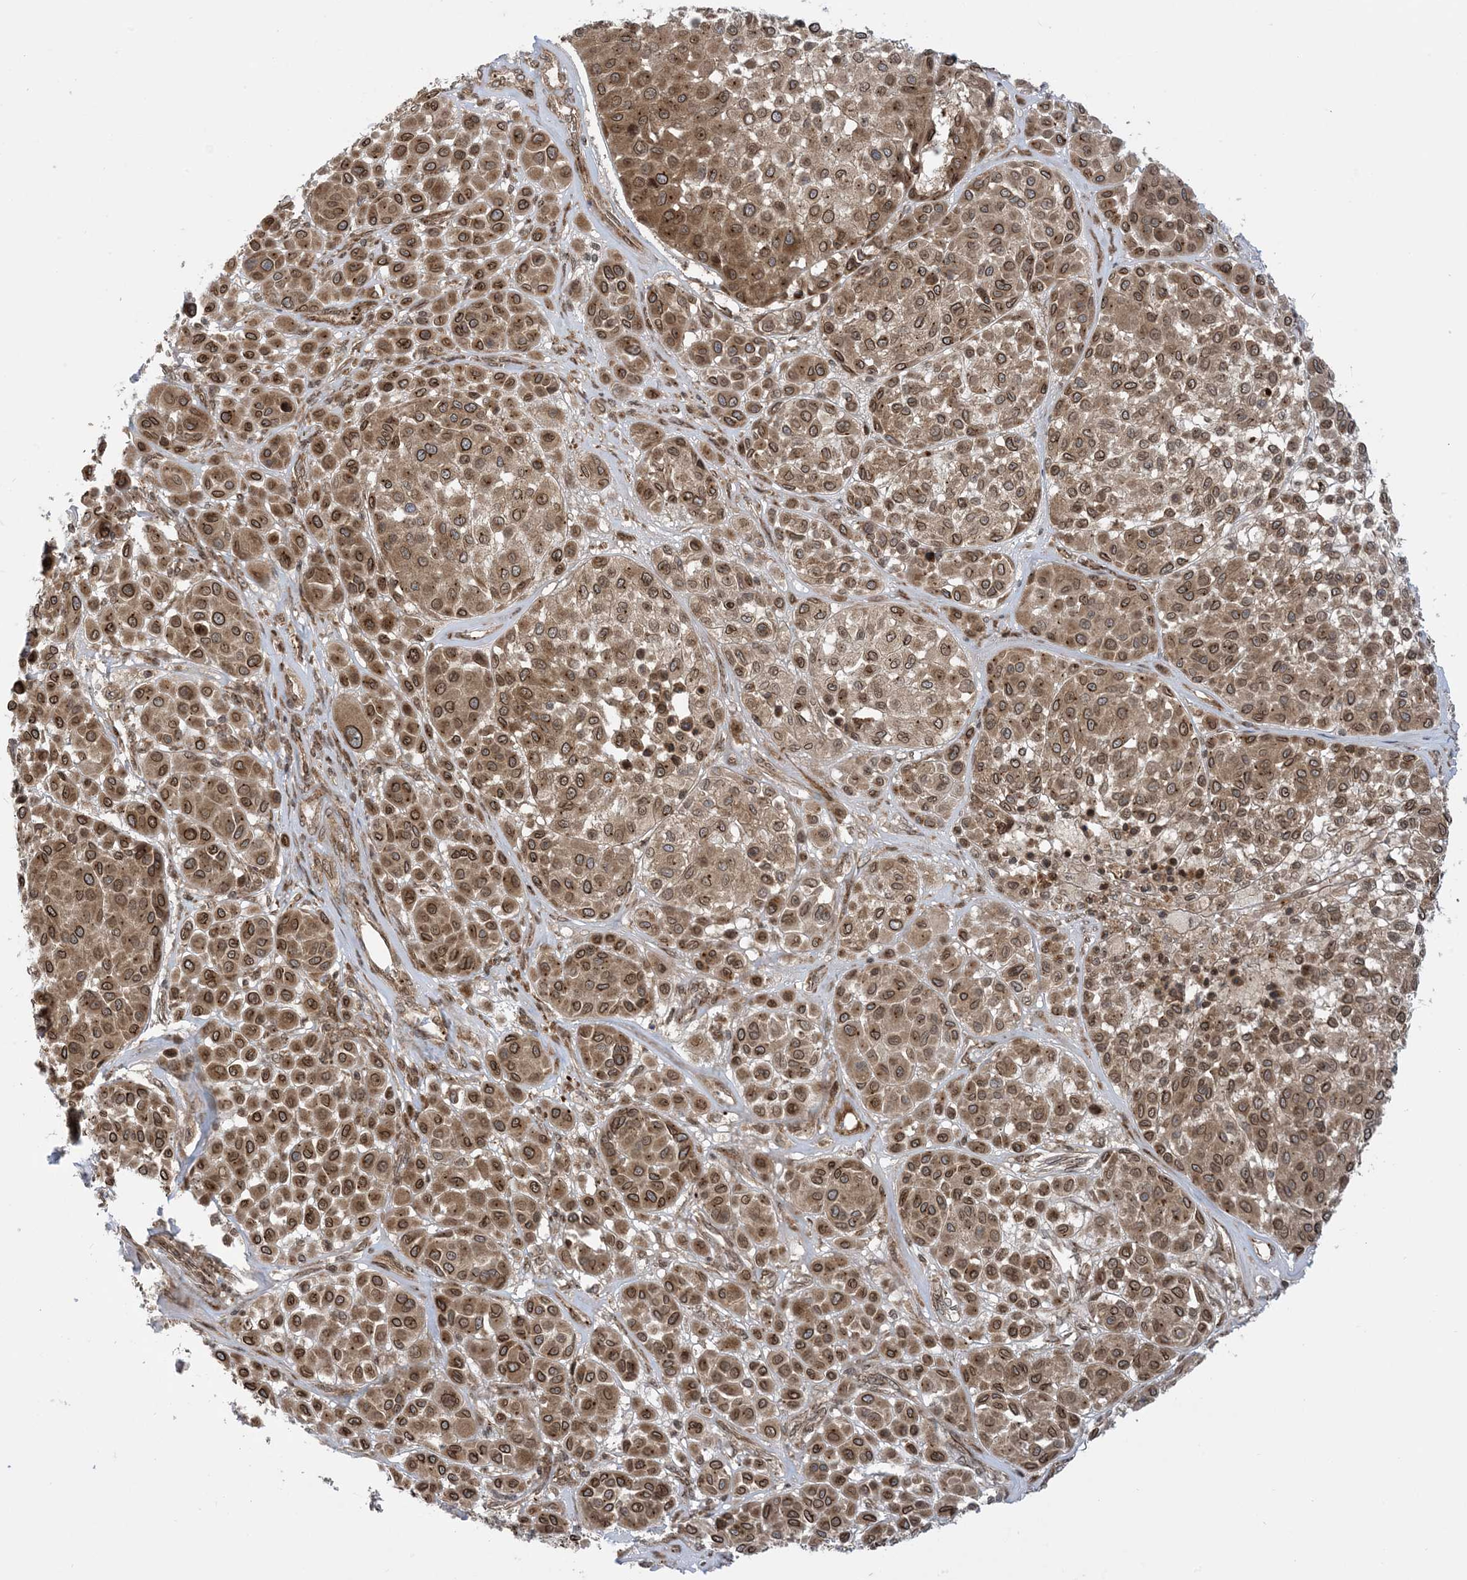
{"staining": {"intensity": "strong", "quantity": ">75%", "location": "cytoplasmic/membranous,nuclear"}, "tissue": "melanoma", "cell_type": "Tumor cells", "image_type": "cancer", "snomed": [{"axis": "morphology", "description": "Malignant melanoma, Metastatic site"}, {"axis": "topography", "description": "Soft tissue"}], "caption": "A high-resolution histopathology image shows immunohistochemistry staining of malignant melanoma (metastatic site), which shows strong cytoplasmic/membranous and nuclear positivity in about >75% of tumor cells.", "gene": "CASP4", "patient": {"sex": "male", "age": 41}}